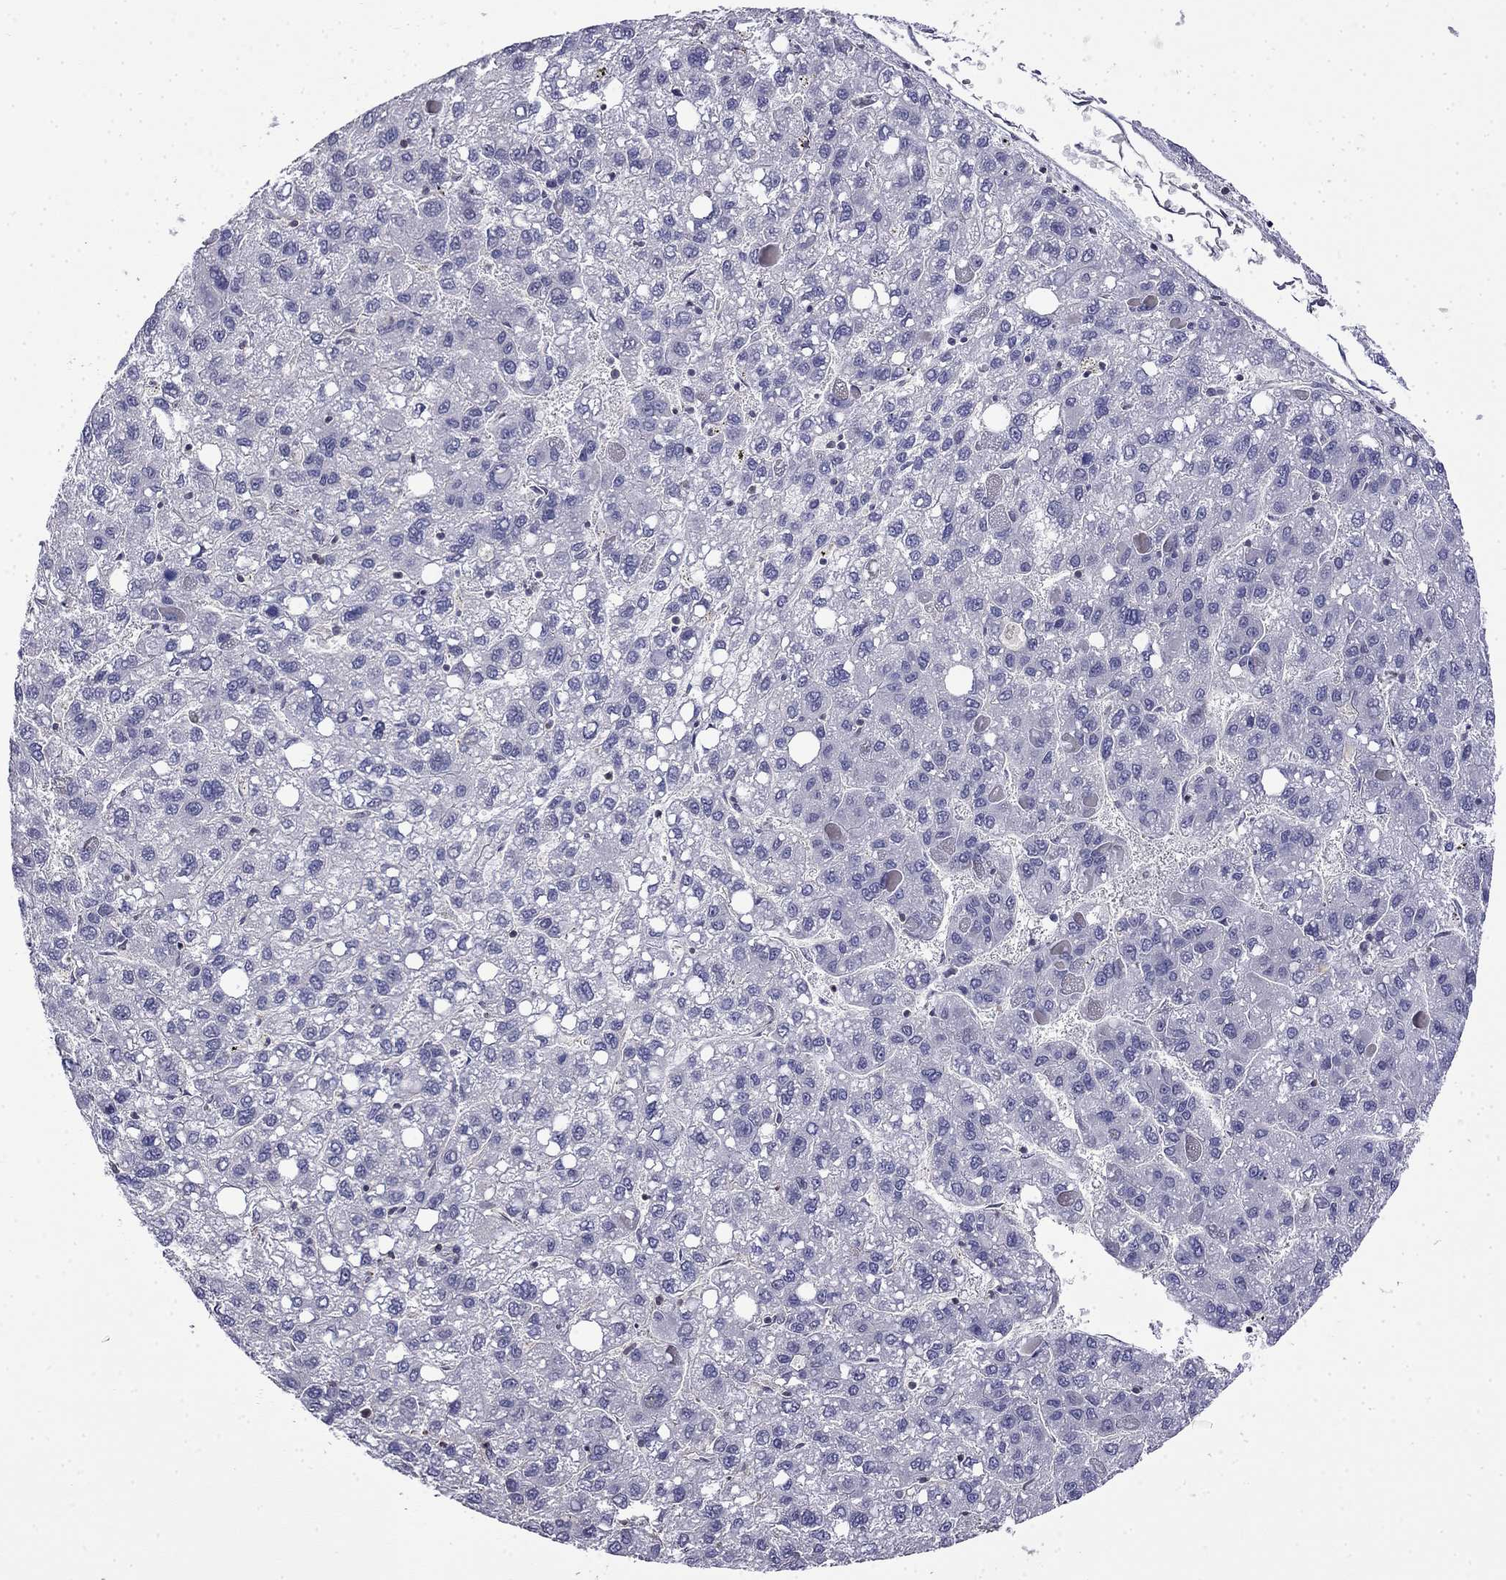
{"staining": {"intensity": "negative", "quantity": "none", "location": "none"}, "tissue": "liver cancer", "cell_type": "Tumor cells", "image_type": "cancer", "snomed": [{"axis": "morphology", "description": "Carcinoma, Hepatocellular, NOS"}, {"axis": "topography", "description": "Liver"}], "caption": "Photomicrograph shows no significant protein positivity in tumor cells of hepatocellular carcinoma (liver). (Immunohistochemistry (ihc), brightfield microscopy, high magnification).", "gene": "GUCA1B", "patient": {"sex": "female", "age": 82}}